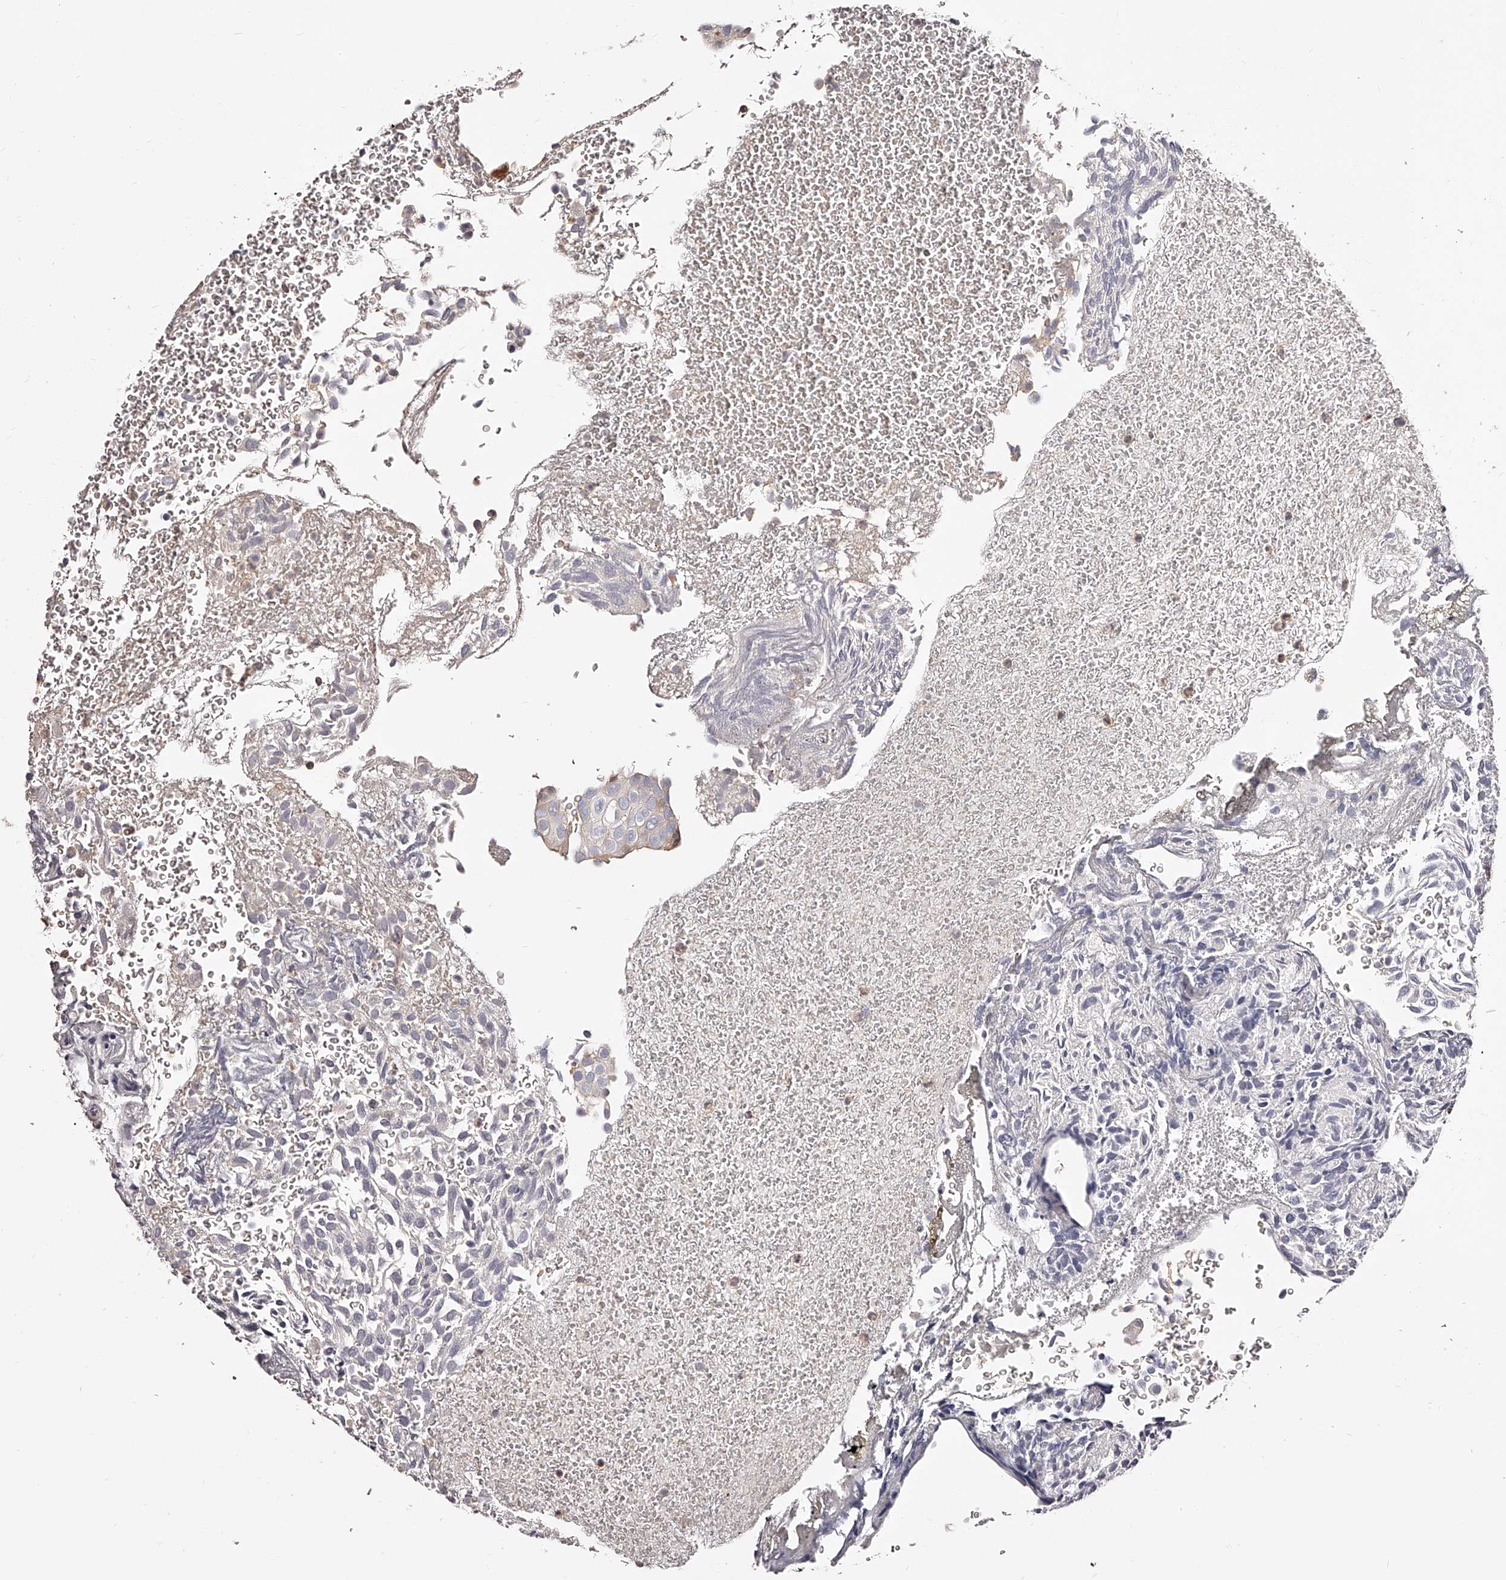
{"staining": {"intensity": "negative", "quantity": "none", "location": "none"}, "tissue": "urothelial cancer", "cell_type": "Tumor cells", "image_type": "cancer", "snomed": [{"axis": "morphology", "description": "Urothelial carcinoma, Low grade"}, {"axis": "topography", "description": "Urinary bladder"}], "caption": "Tumor cells show no significant protein staining in urothelial cancer.", "gene": "PHACTR1", "patient": {"sex": "male", "age": 78}}